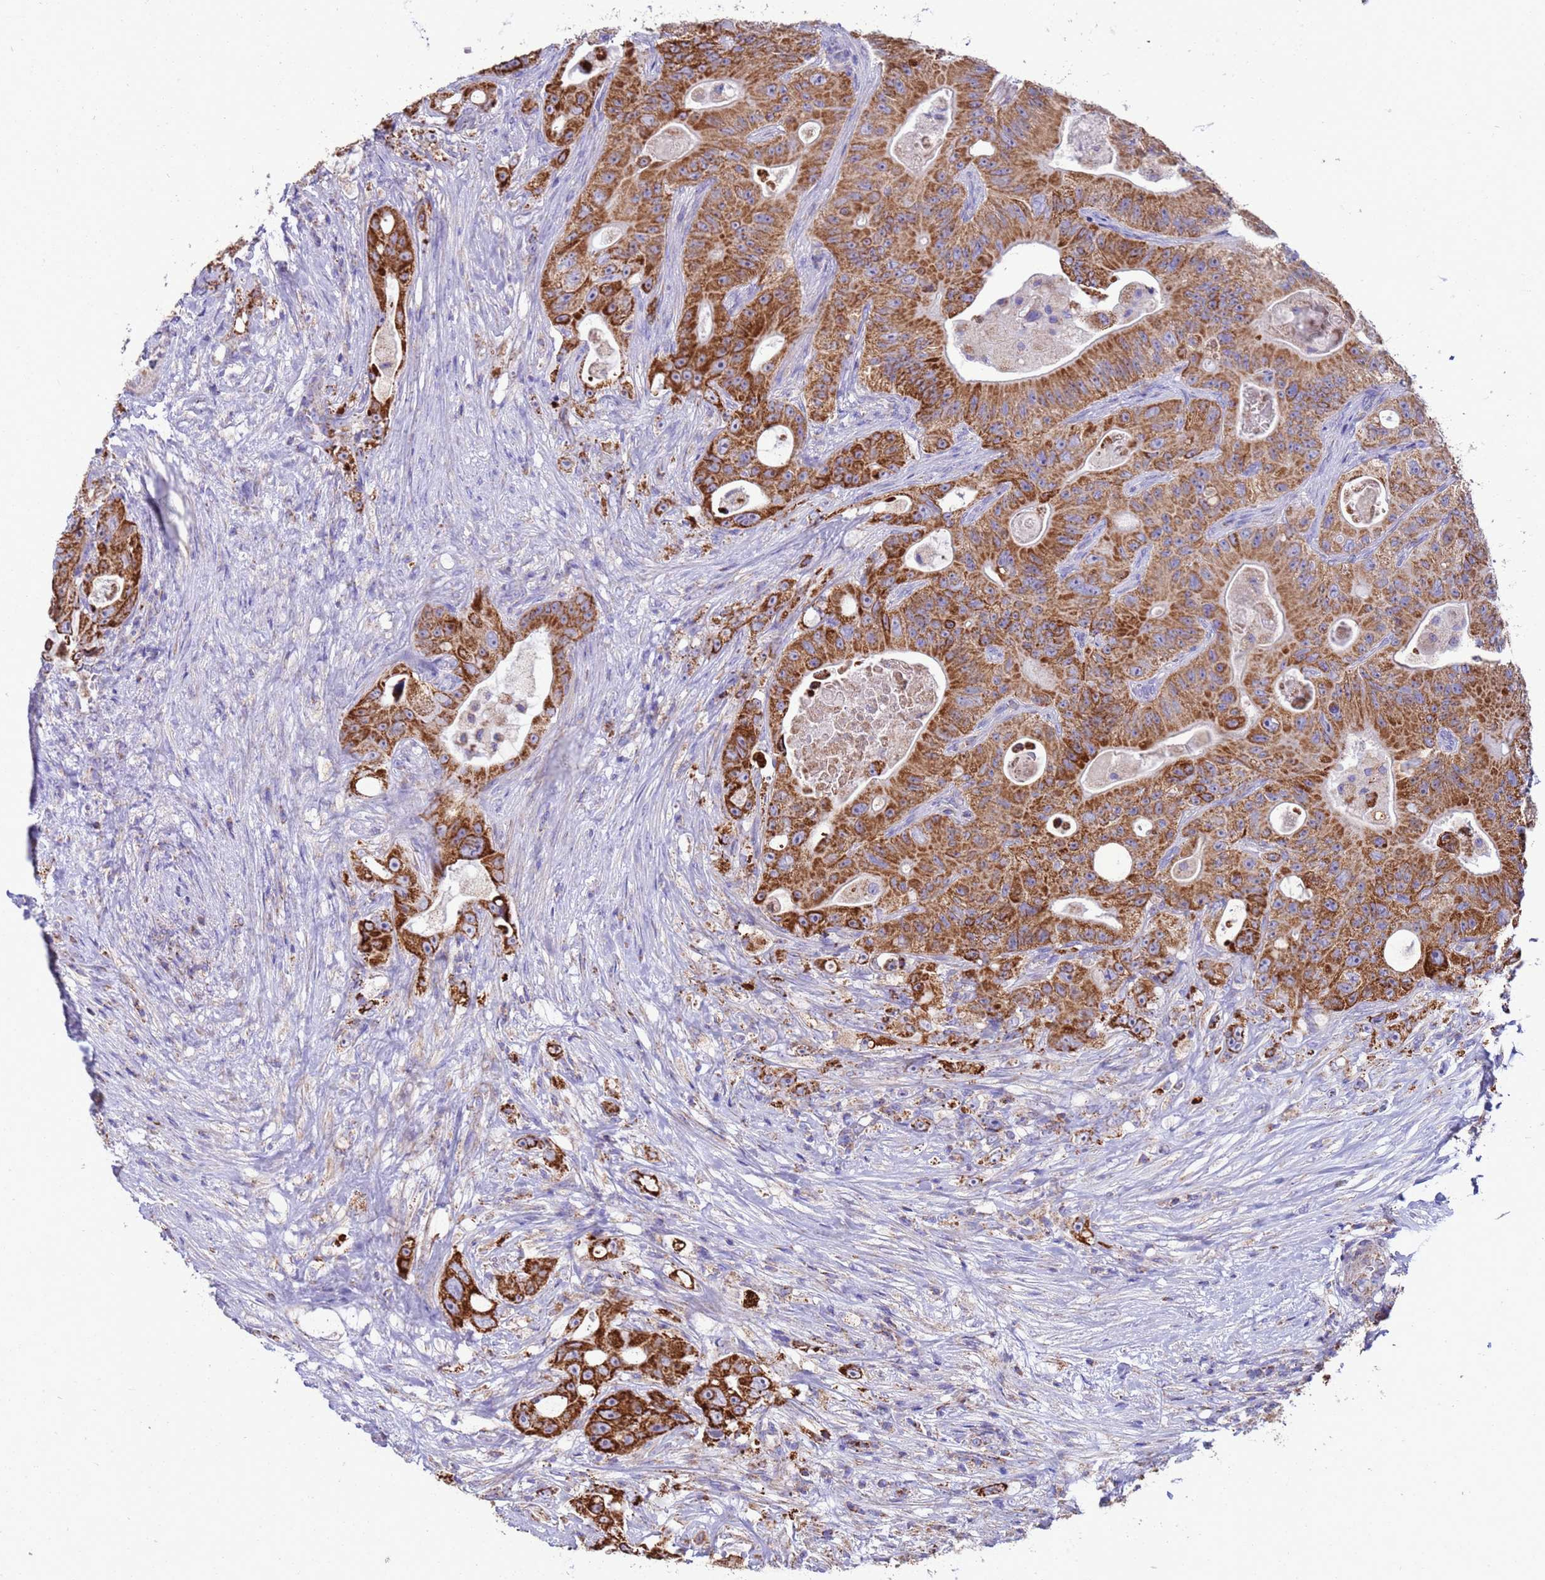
{"staining": {"intensity": "strong", "quantity": ">75%", "location": "cytoplasmic/membranous"}, "tissue": "colorectal cancer", "cell_type": "Tumor cells", "image_type": "cancer", "snomed": [{"axis": "morphology", "description": "Adenocarcinoma, NOS"}, {"axis": "topography", "description": "Colon"}], "caption": "Protein expression analysis of human colorectal adenocarcinoma reveals strong cytoplasmic/membranous expression in about >75% of tumor cells.", "gene": "RNF165", "patient": {"sex": "female", "age": 46}}